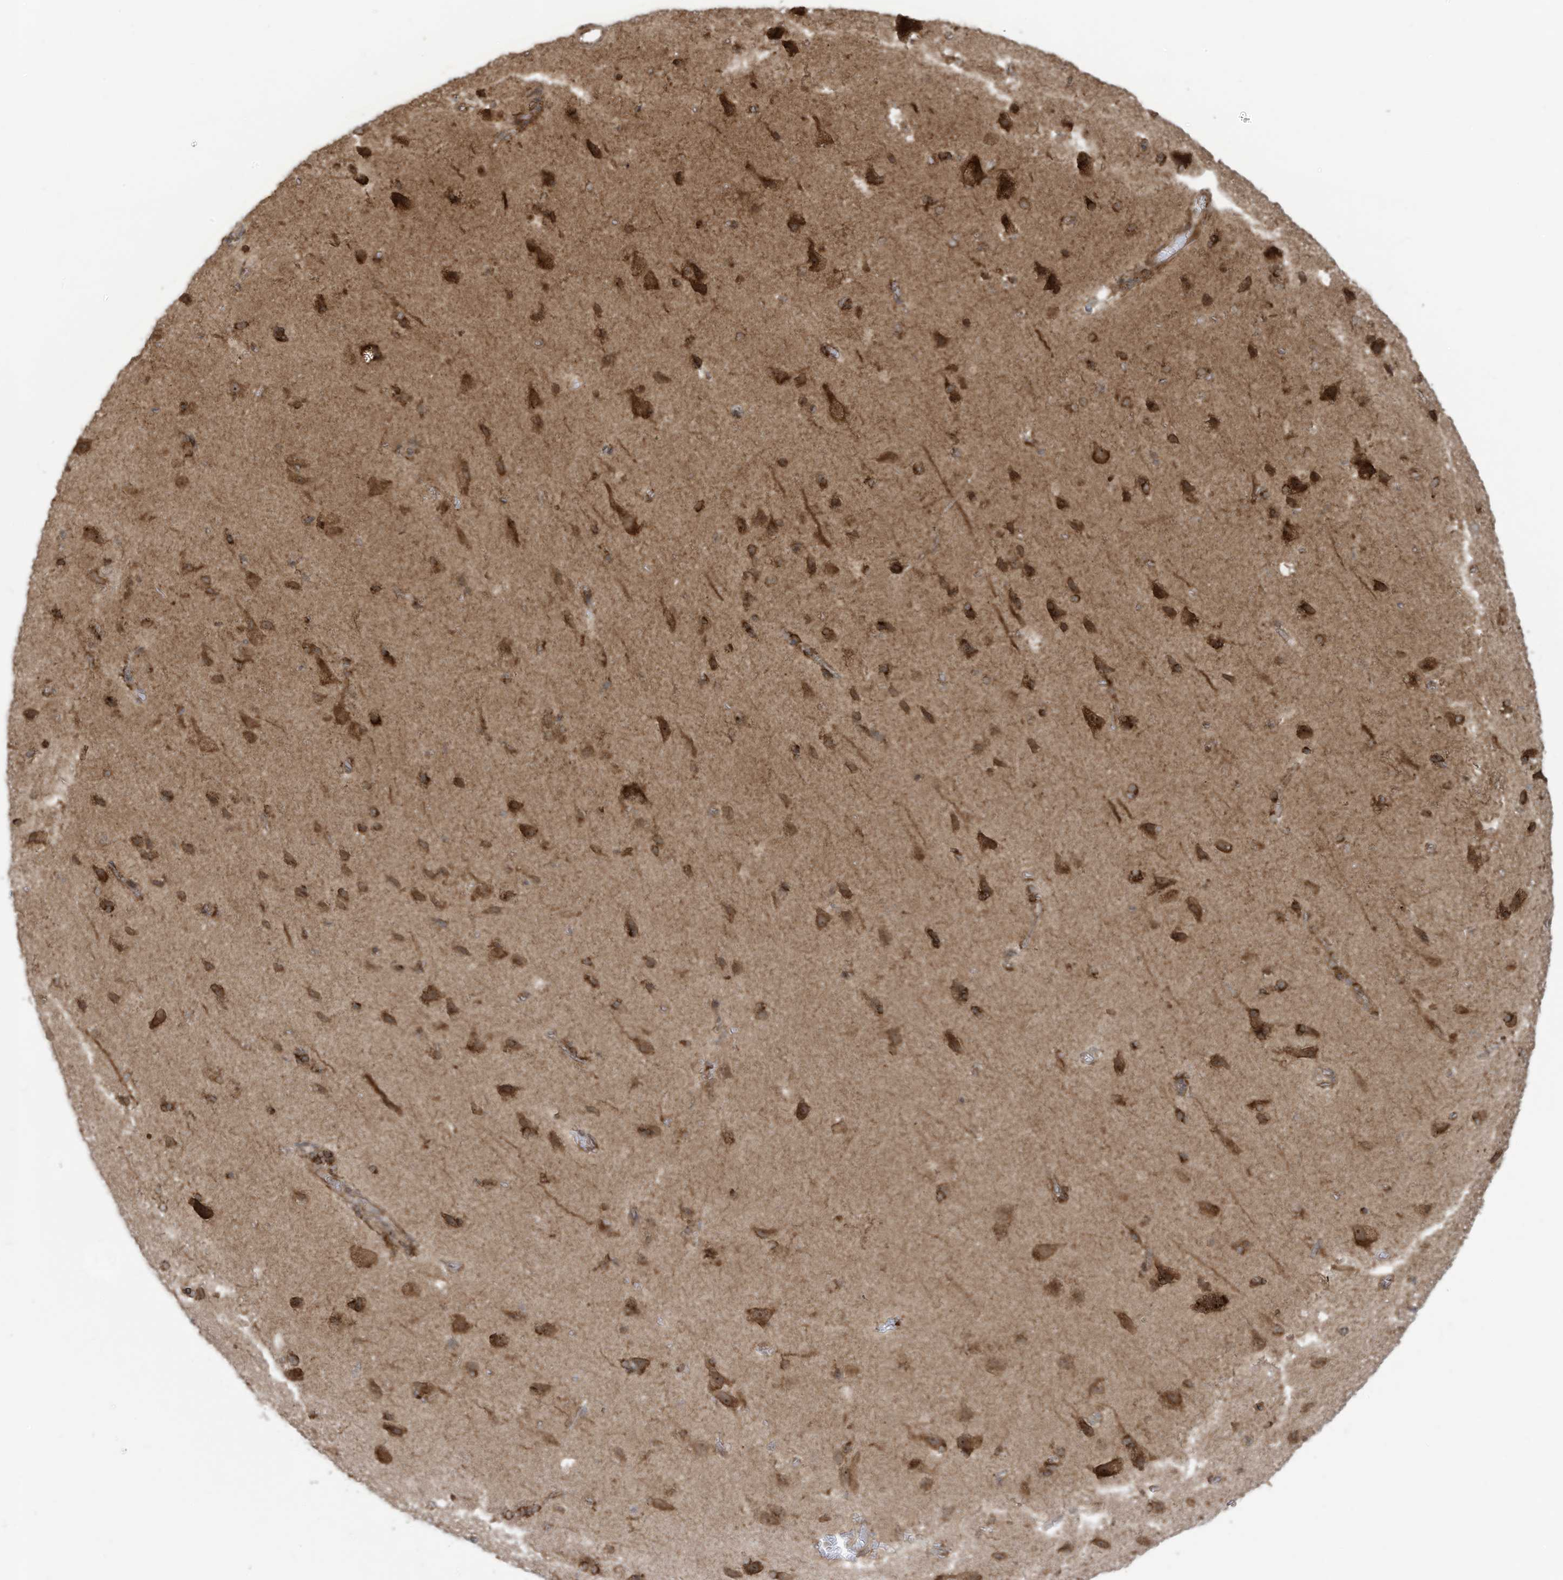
{"staining": {"intensity": "moderate", "quantity": "25%-75%", "location": "cytoplasmic/membranous"}, "tissue": "cerebral cortex", "cell_type": "Endothelial cells", "image_type": "normal", "snomed": [{"axis": "morphology", "description": "Normal tissue, NOS"}, {"axis": "topography", "description": "Cerebral cortex"}], "caption": "Immunohistochemical staining of benign cerebral cortex exhibits 25%-75% levels of moderate cytoplasmic/membranous protein staining in about 25%-75% of endothelial cells.", "gene": "TRIM67", "patient": {"sex": "male", "age": 62}}